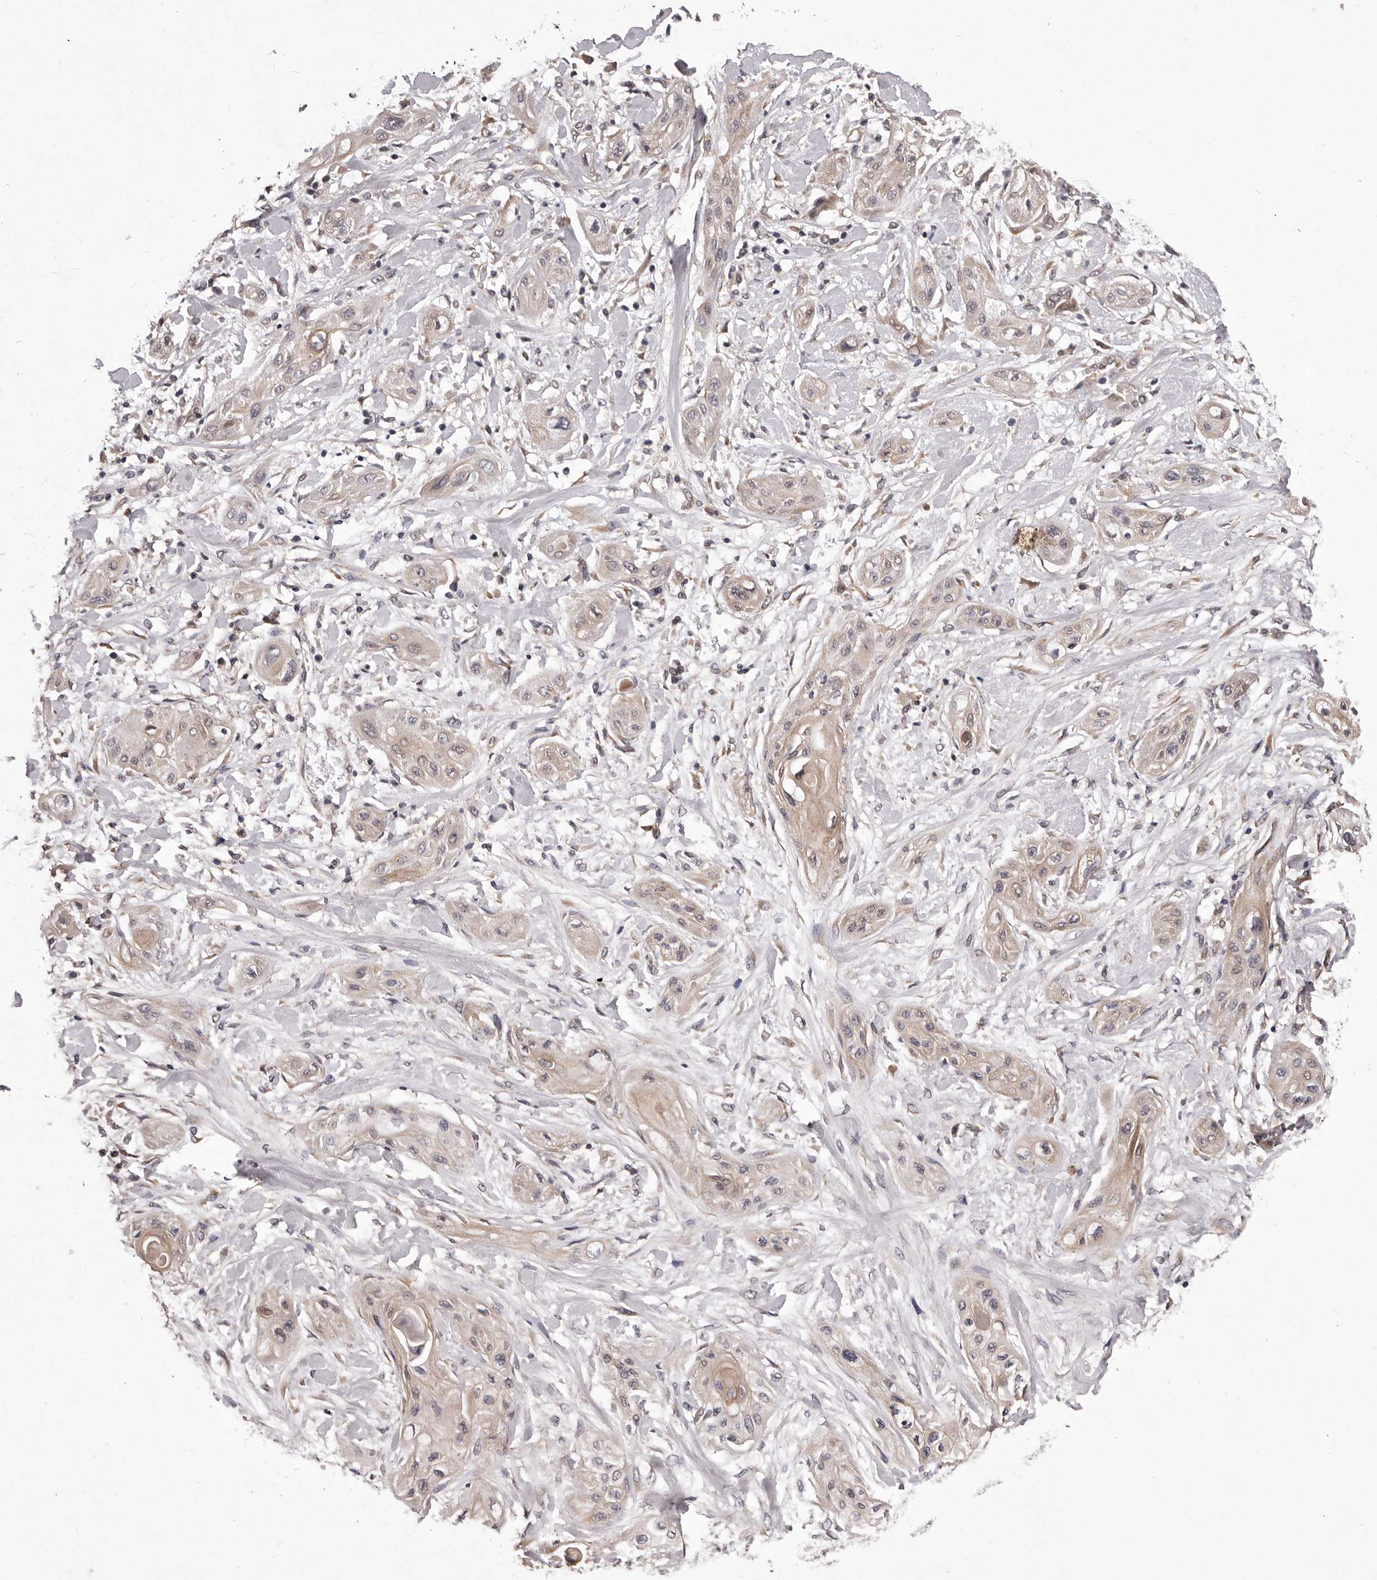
{"staining": {"intensity": "weak", "quantity": "<25%", "location": "cytoplasmic/membranous"}, "tissue": "lung cancer", "cell_type": "Tumor cells", "image_type": "cancer", "snomed": [{"axis": "morphology", "description": "Squamous cell carcinoma, NOS"}, {"axis": "topography", "description": "Lung"}], "caption": "IHC micrograph of lung cancer stained for a protein (brown), which displays no positivity in tumor cells.", "gene": "CELF3", "patient": {"sex": "female", "age": 47}}